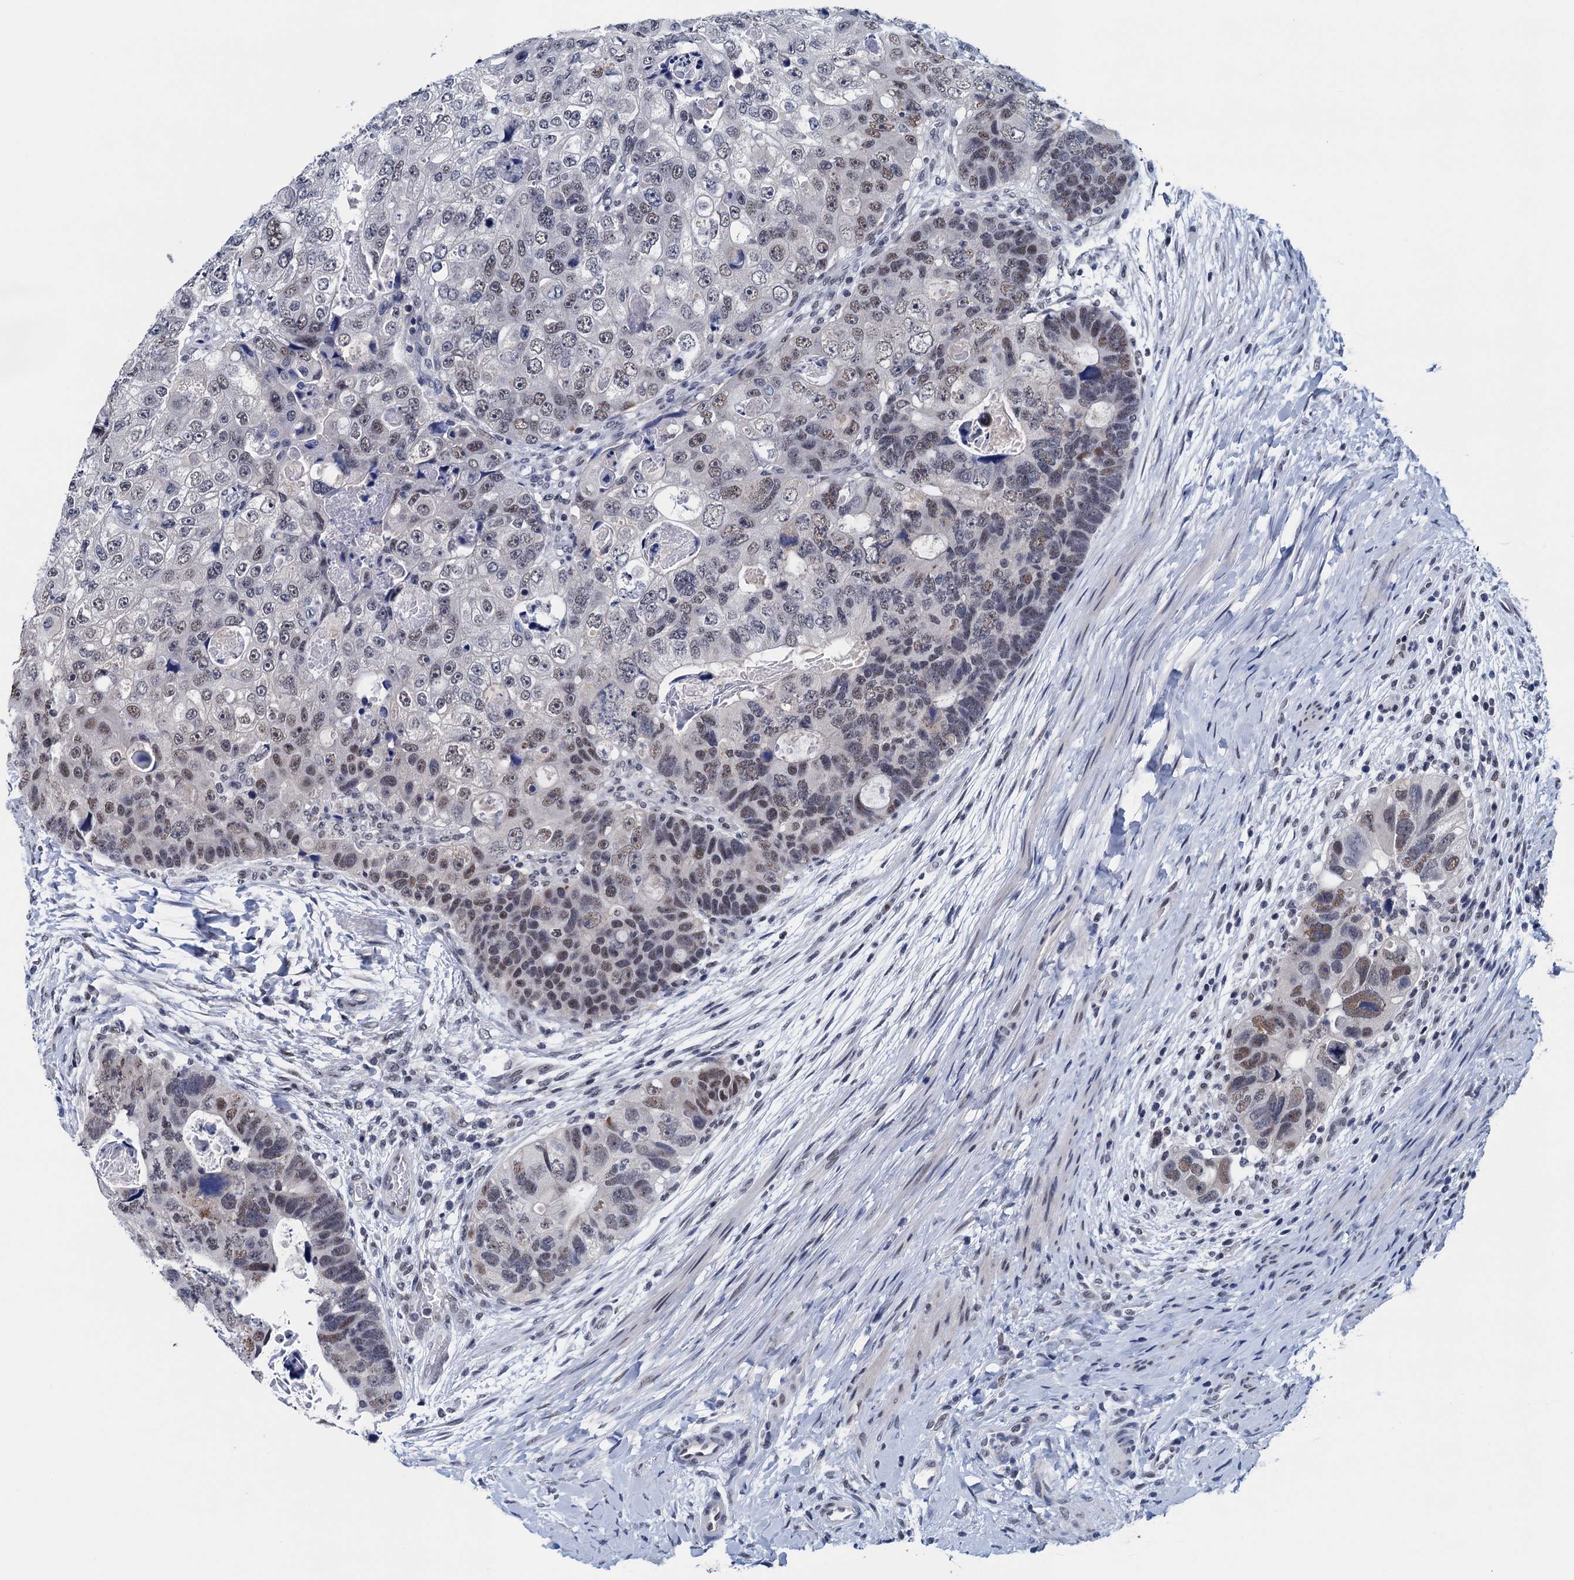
{"staining": {"intensity": "weak", "quantity": "25%-75%", "location": "nuclear"}, "tissue": "colorectal cancer", "cell_type": "Tumor cells", "image_type": "cancer", "snomed": [{"axis": "morphology", "description": "Adenocarcinoma, NOS"}, {"axis": "topography", "description": "Rectum"}], "caption": "A photomicrograph of human colorectal cancer stained for a protein demonstrates weak nuclear brown staining in tumor cells.", "gene": "FNBP4", "patient": {"sex": "male", "age": 59}}